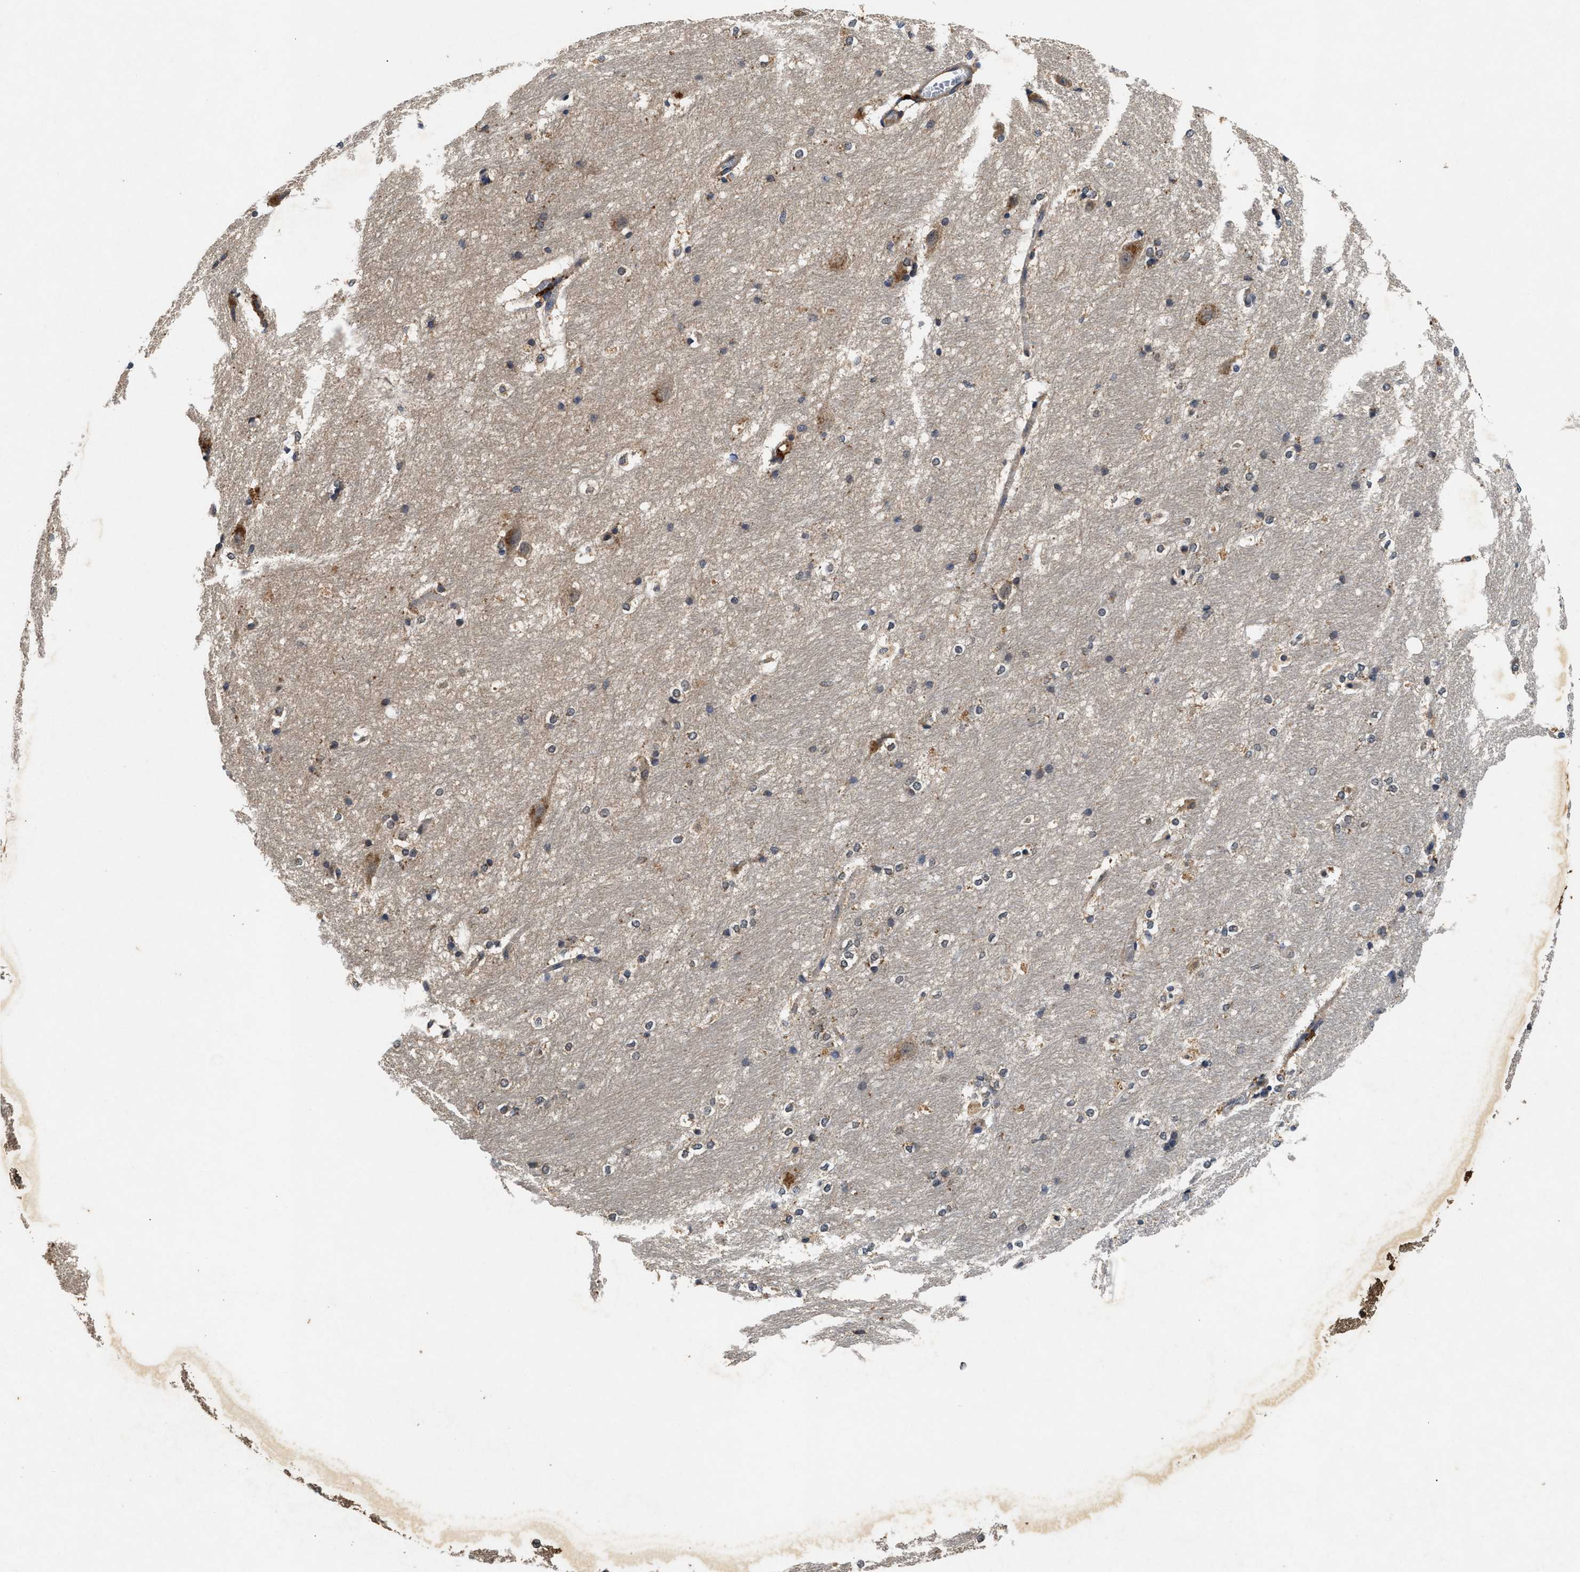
{"staining": {"intensity": "weak", "quantity": "<25%", "location": "cytoplasmic/membranous"}, "tissue": "hippocampus", "cell_type": "Glial cells", "image_type": "normal", "snomed": [{"axis": "morphology", "description": "Normal tissue, NOS"}, {"axis": "topography", "description": "Hippocampus"}], "caption": "Hippocampus was stained to show a protein in brown. There is no significant staining in glial cells.", "gene": "PDAP1", "patient": {"sex": "female", "age": 19}}